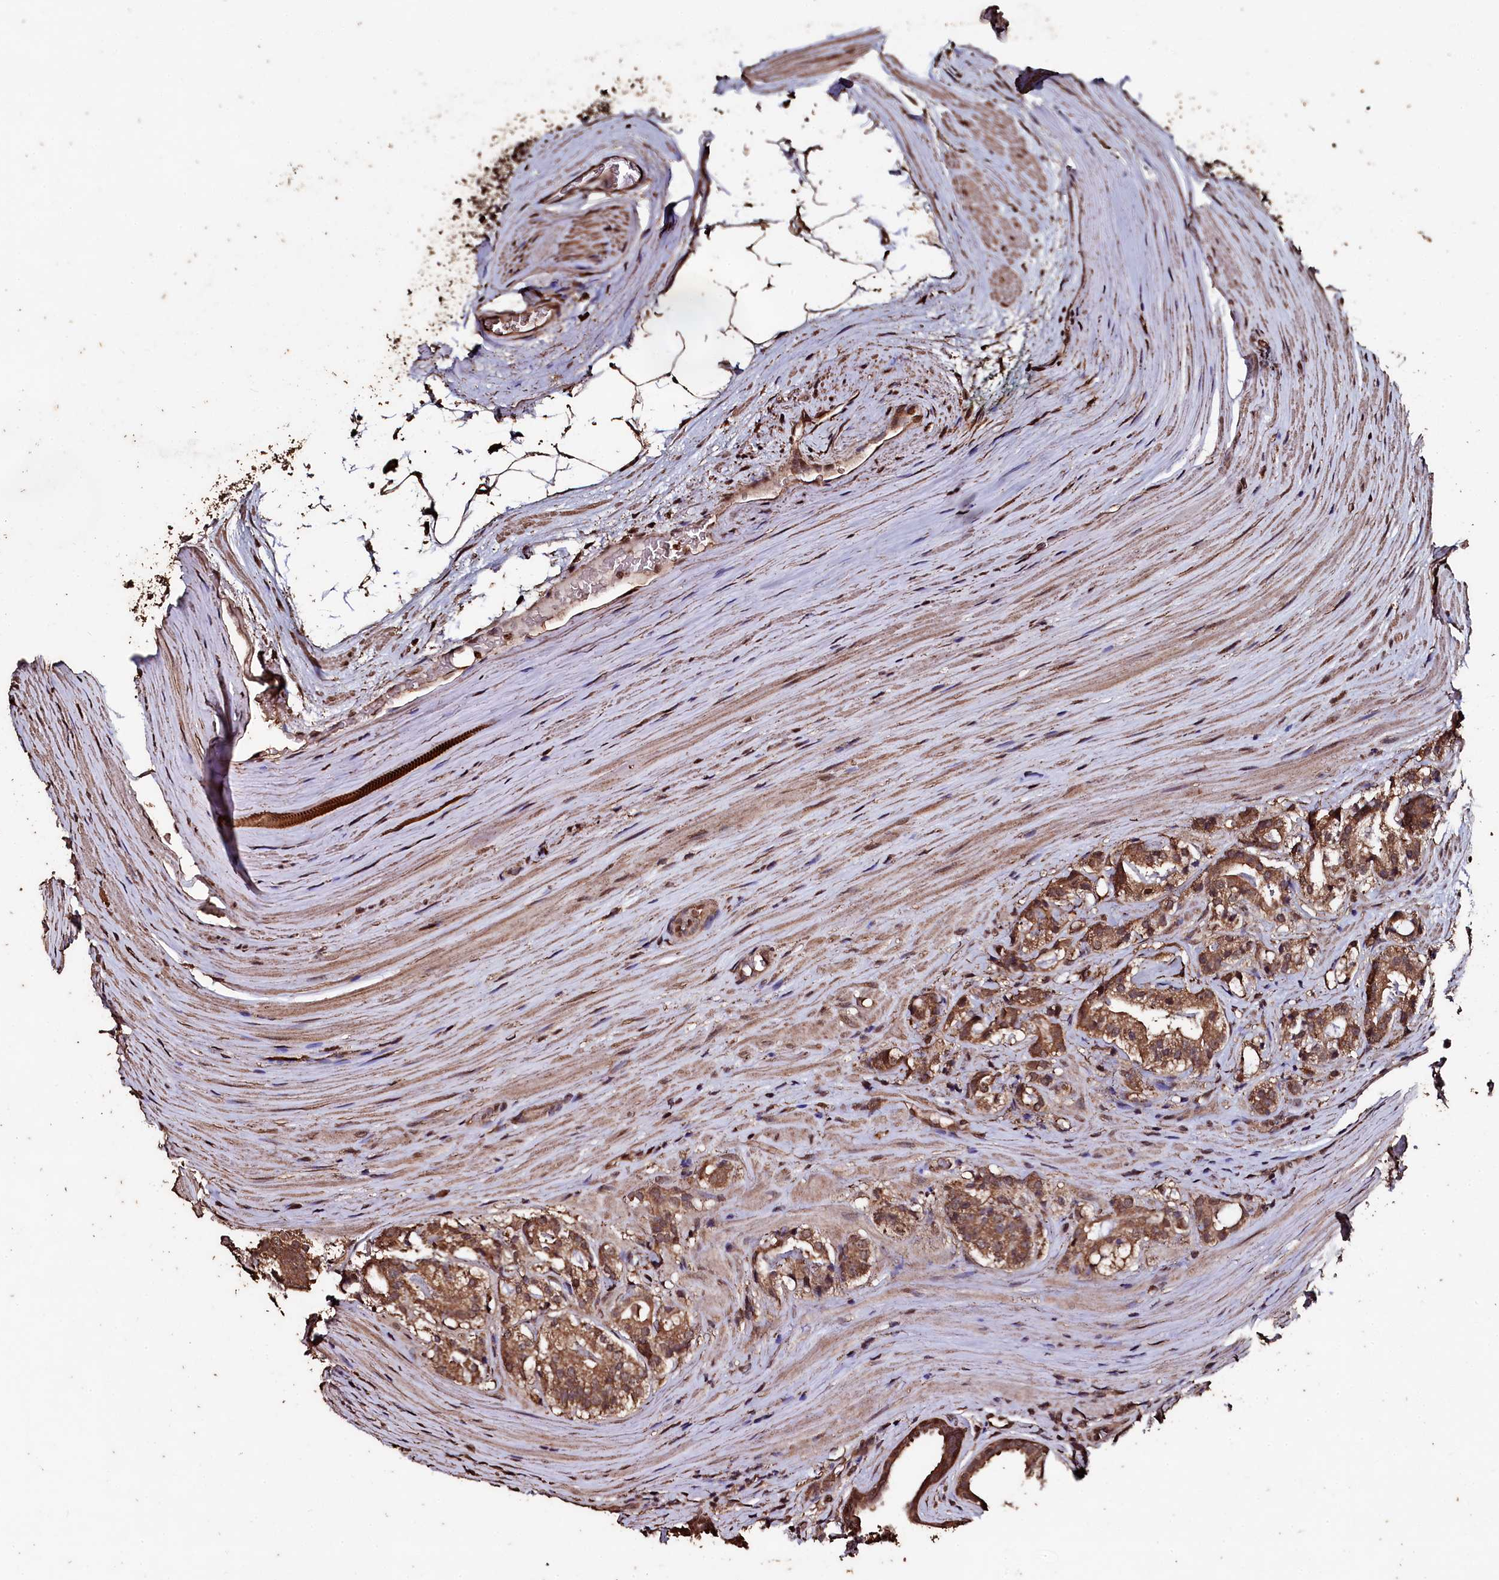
{"staining": {"intensity": "moderate", "quantity": ">75%", "location": "cytoplasmic/membranous"}, "tissue": "prostate cancer", "cell_type": "Tumor cells", "image_type": "cancer", "snomed": [{"axis": "morphology", "description": "Adenocarcinoma, High grade"}, {"axis": "topography", "description": "Prostate"}], "caption": "A brown stain highlights moderate cytoplasmic/membranous expression of a protein in high-grade adenocarcinoma (prostate) tumor cells.", "gene": "FAAP24", "patient": {"sex": "male", "age": 63}}